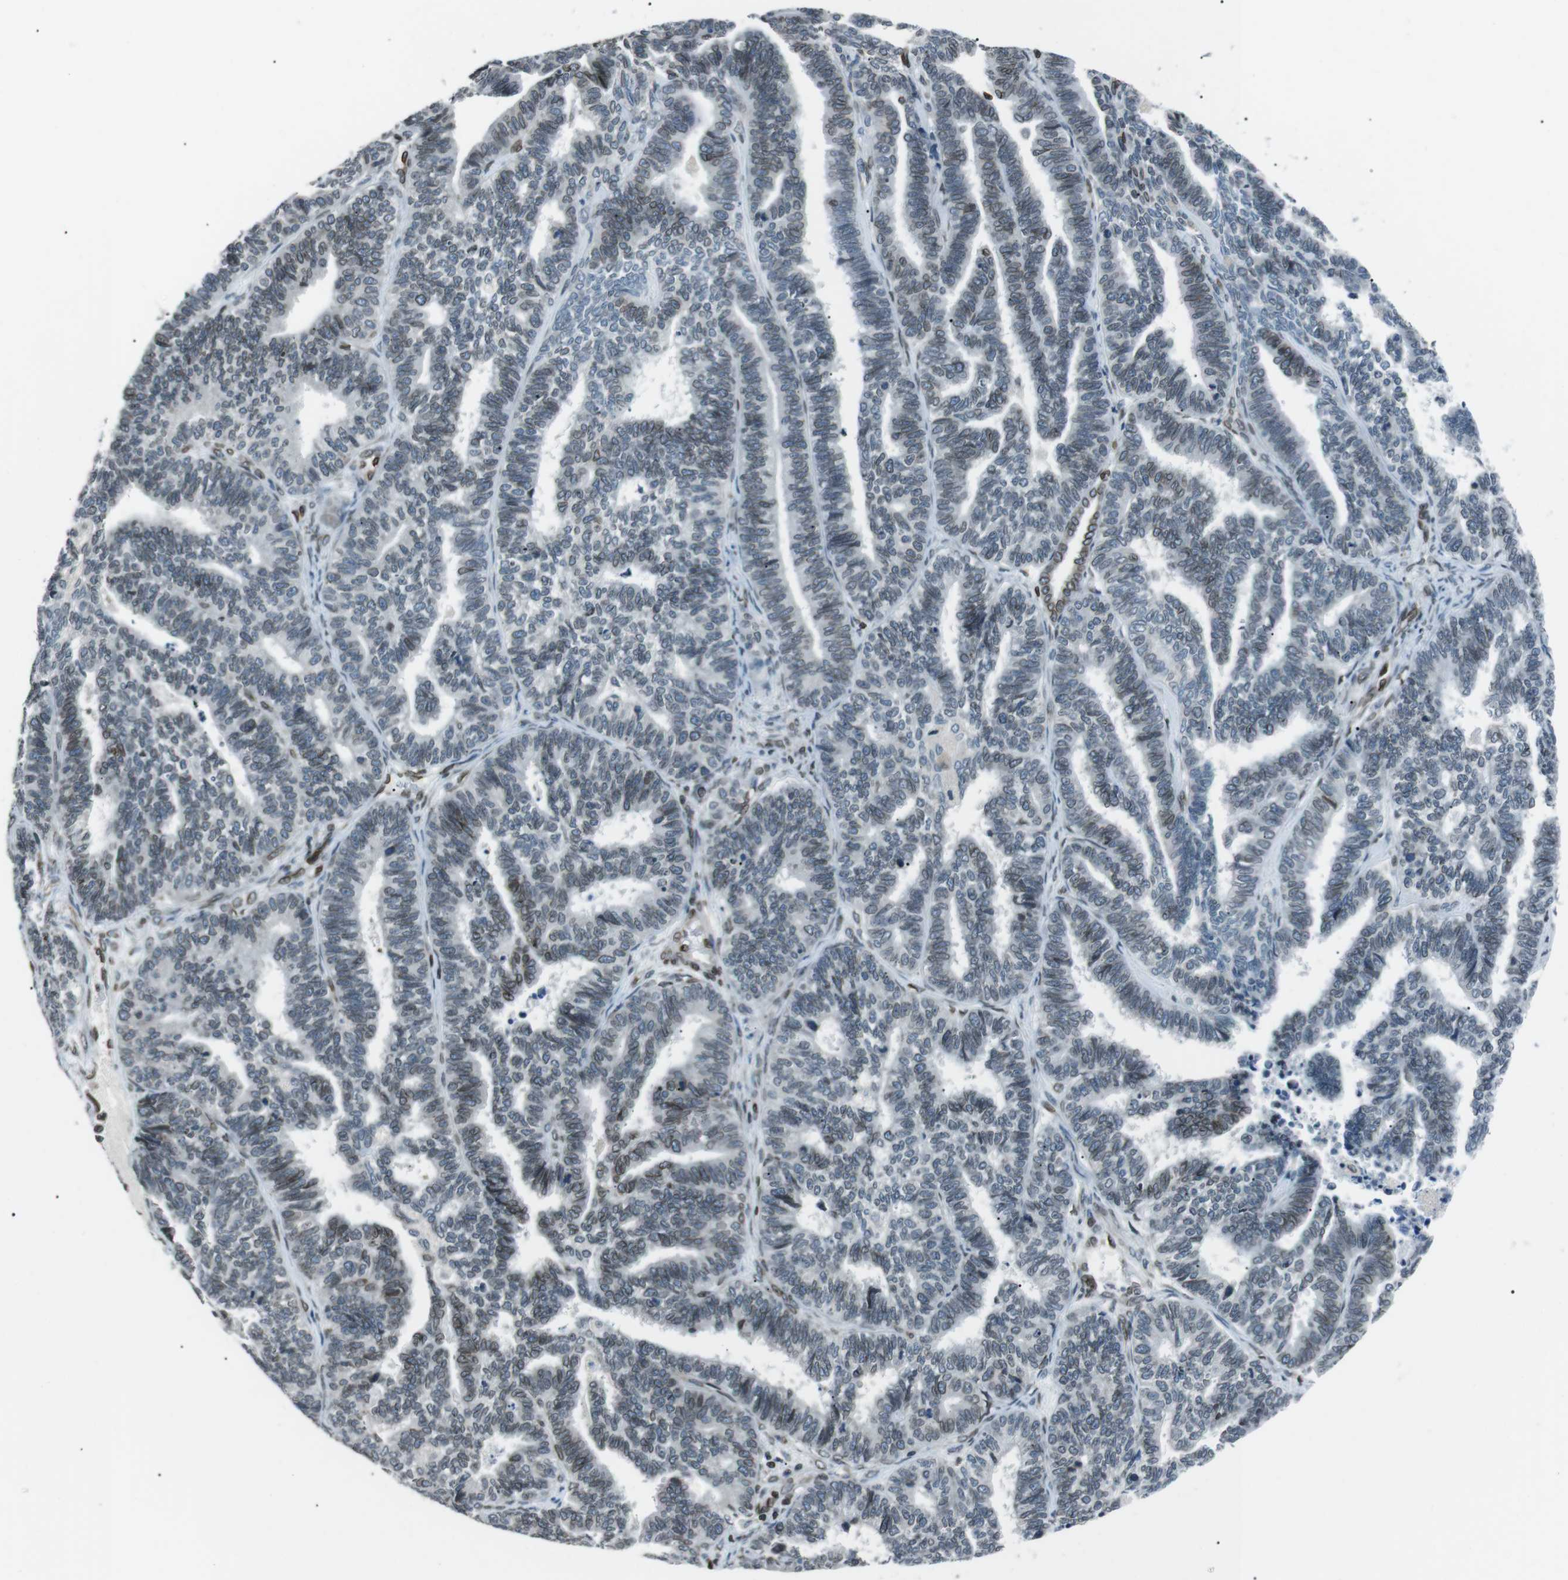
{"staining": {"intensity": "moderate", "quantity": "25%-75%", "location": "cytoplasmic/membranous,nuclear"}, "tissue": "endometrial cancer", "cell_type": "Tumor cells", "image_type": "cancer", "snomed": [{"axis": "morphology", "description": "Adenocarcinoma, NOS"}, {"axis": "topography", "description": "Endometrium"}], "caption": "Adenocarcinoma (endometrial) was stained to show a protein in brown. There is medium levels of moderate cytoplasmic/membranous and nuclear staining in approximately 25%-75% of tumor cells. The staining is performed using DAB (3,3'-diaminobenzidine) brown chromogen to label protein expression. The nuclei are counter-stained blue using hematoxylin.", "gene": "TMX4", "patient": {"sex": "female", "age": 70}}